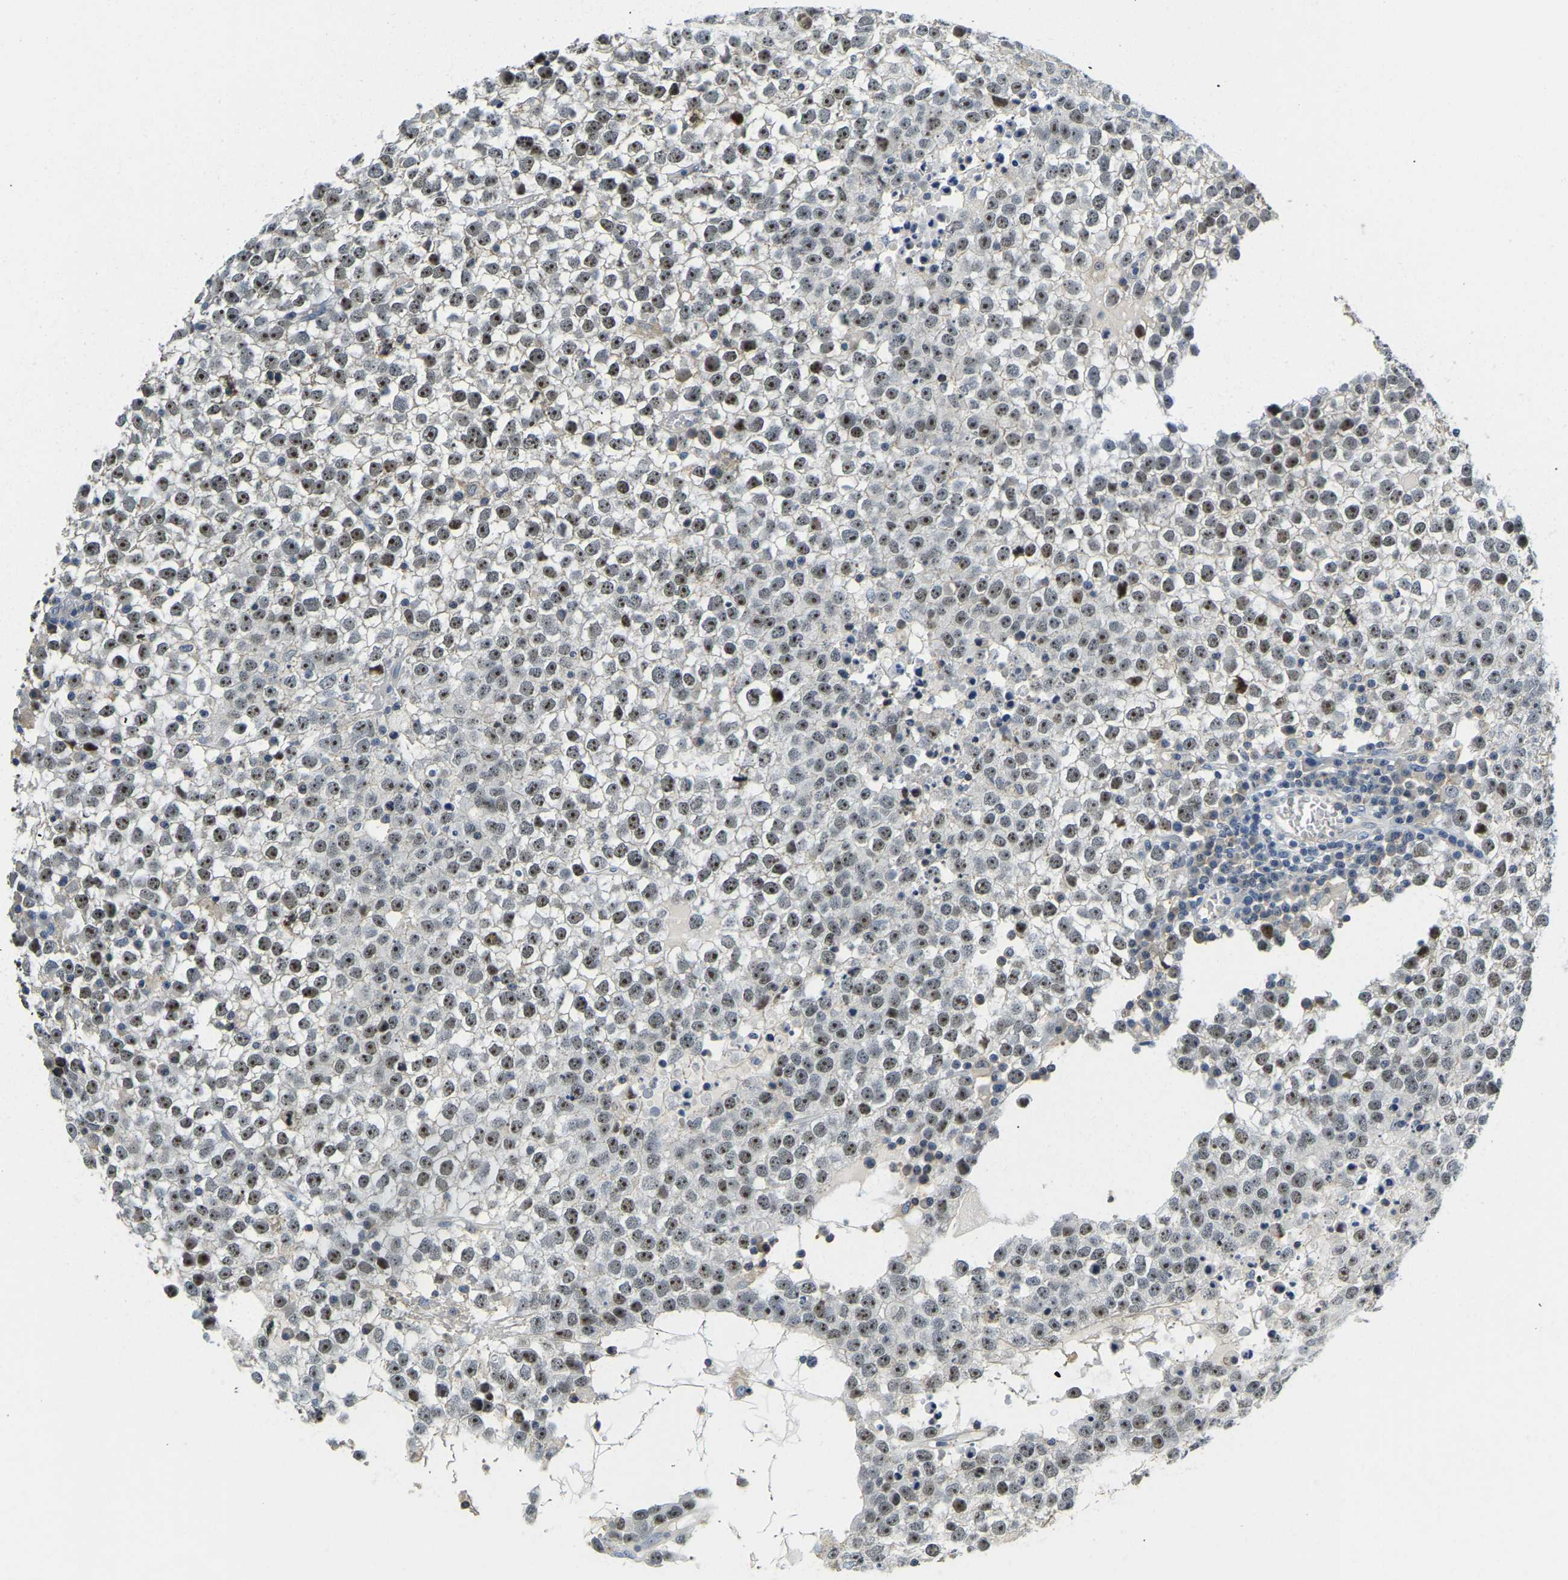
{"staining": {"intensity": "moderate", "quantity": ">75%", "location": "nuclear"}, "tissue": "testis cancer", "cell_type": "Tumor cells", "image_type": "cancer", "snomed": [{"axis": "morphology", "description": "Seminoma, NOS"}, {"axis": "topography", "description": "Testis"}], "caption": "Testis cancer (seminoma) stained with DAB (3,3'-diaminobenzidine) immunohistochemistry demonstrates medium levels of moderate nuclear expression in approximately >75% of tumor cells.", "gene": "RRP1", "patient": {"sex": "male", "age": 65}}